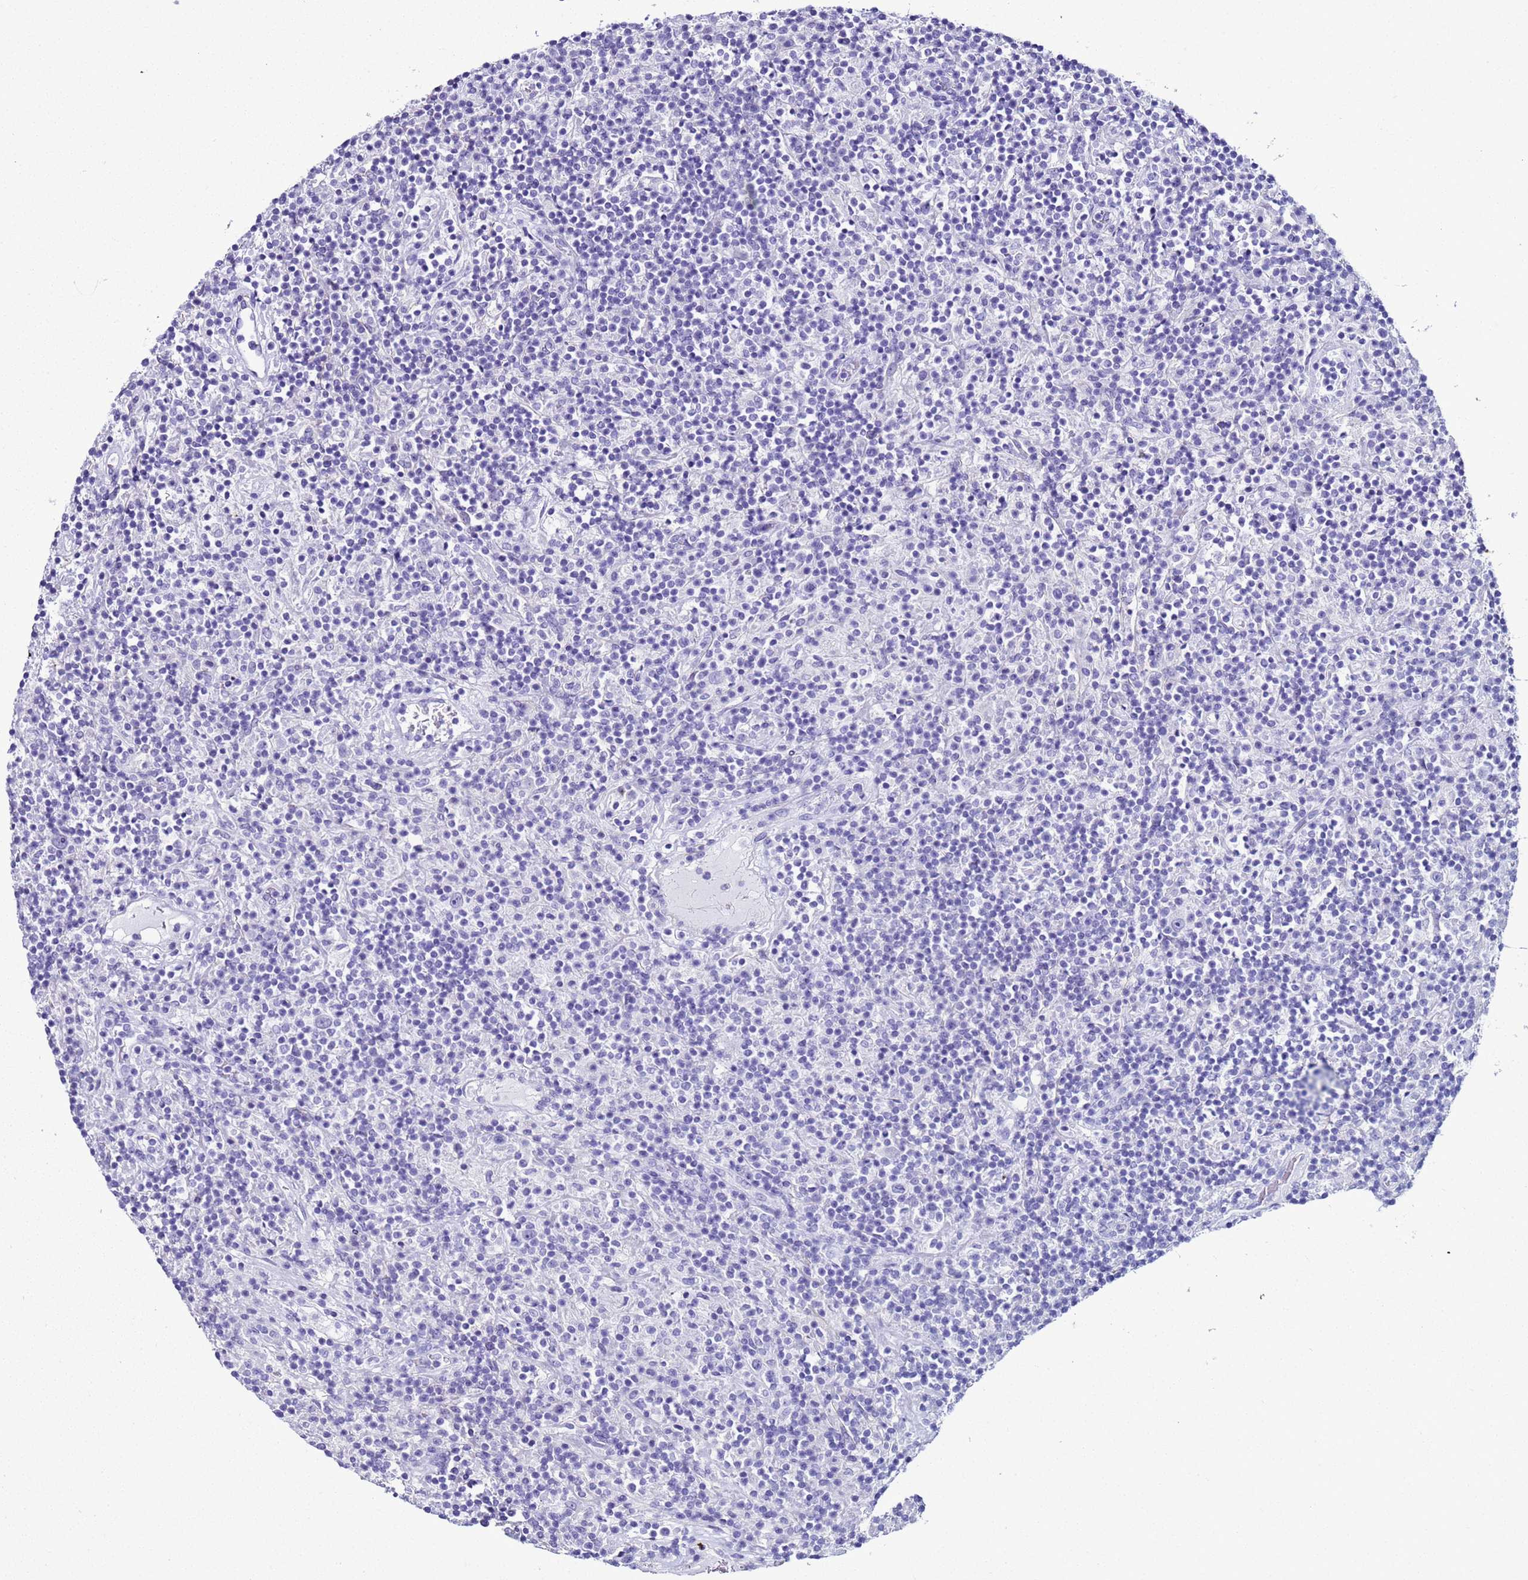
{"staining": {"intensity": "negative", "quantity": "none", "location": "none"}, "tissue": "lymphoma", "cell_type": "Tumor cells", "image_type": "cancer", "snomed": [{"axis": "morphology", "description": "Hodgkin's disease, NOS"}, {"axis": "topography", "description": "Lymph node"}], "caption": "Tumor cells are negative for protein expression in human Hodgkin's disease.", "gene": "LCMT1", "patient": {"sex": "male", "age": 70}}